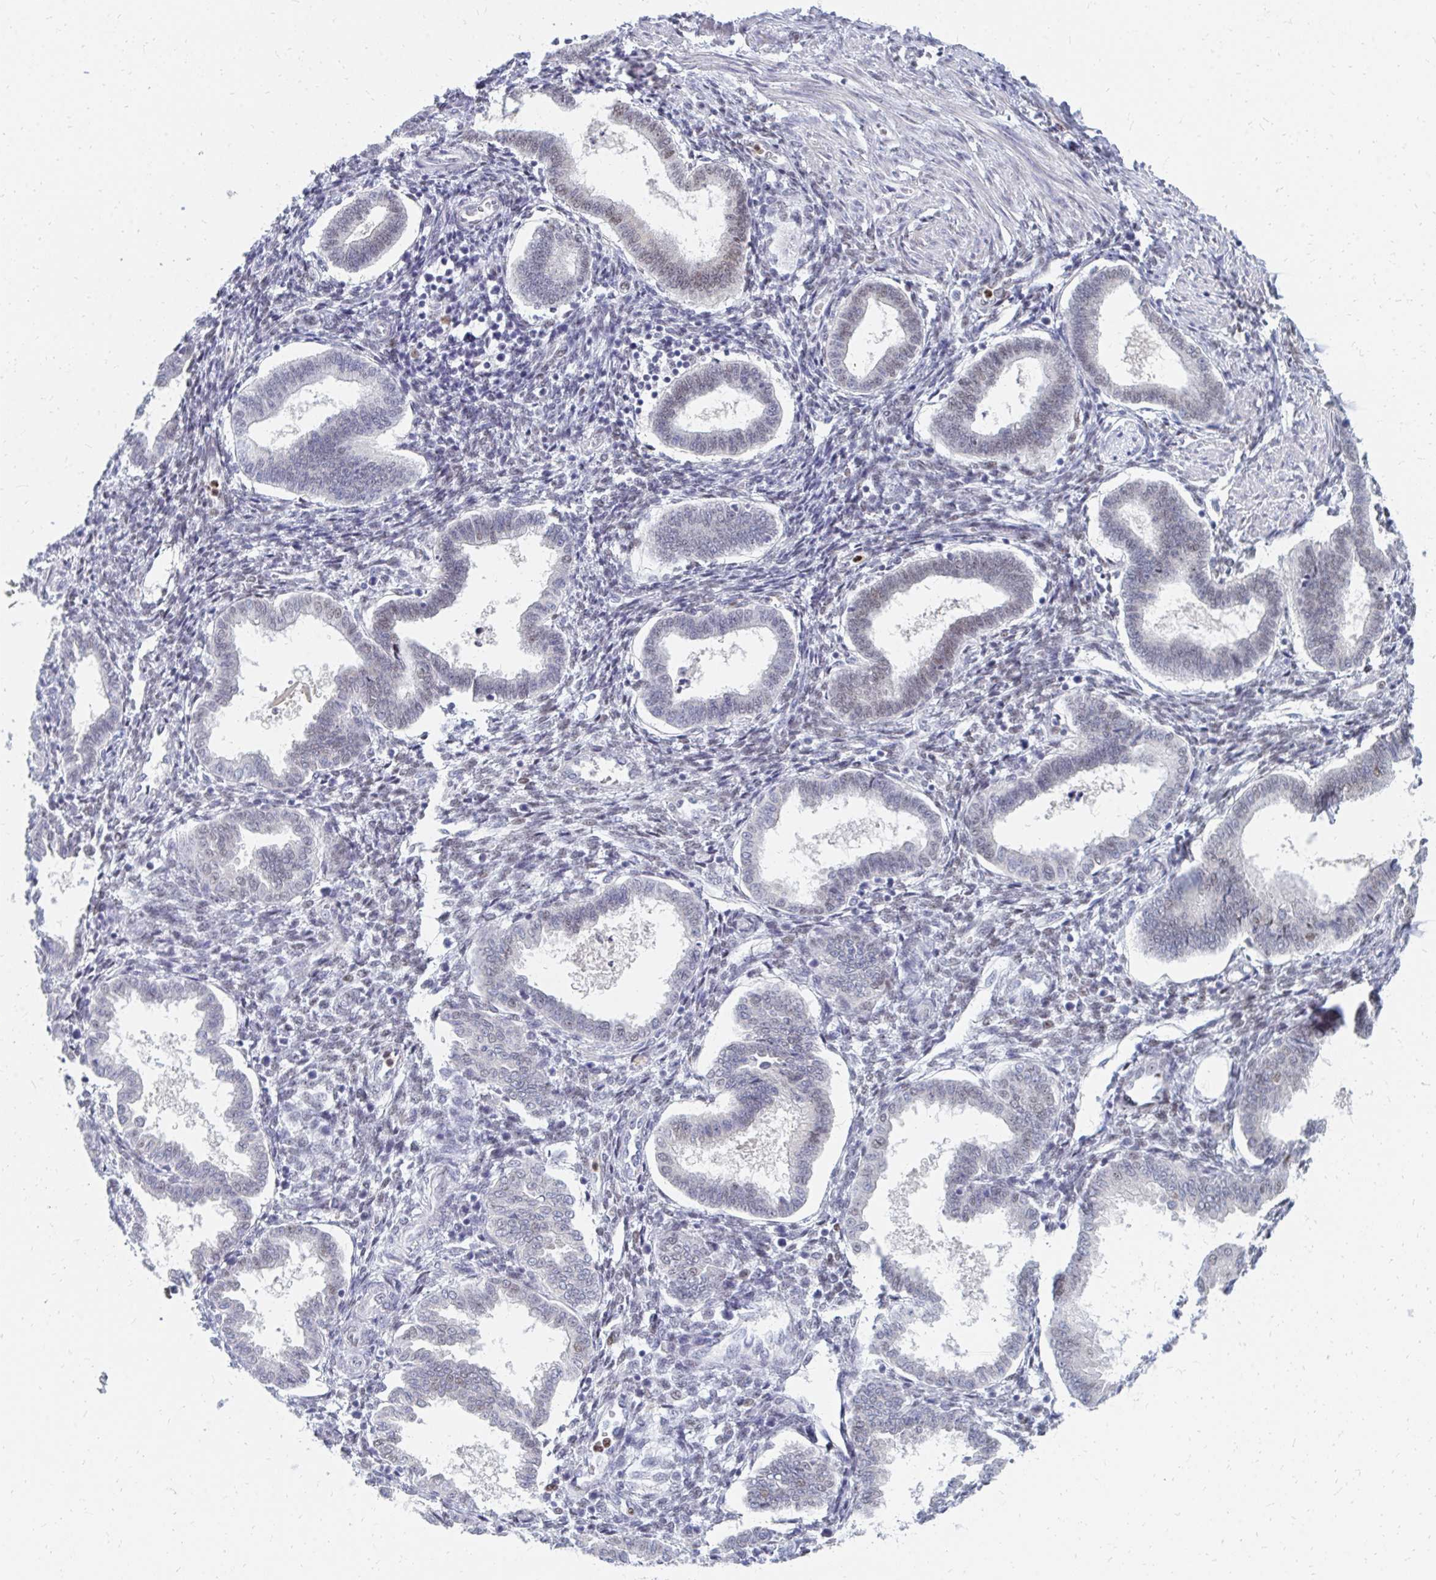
{"staining": {"intensity": "negative", "quantity": "none", "location": "none"}, "tissue": "endometrium", "cell_type": "Cells in endometrial stroma", "image_type": "normal", "snomed": [{"axis": "morphology", "description": "Normal tissue, NOS"}, {"axis": "topography", "description": "Endometrium"}], "caption": "IHC micrograph of unremarkable human endometrium stained for a protein (brown), which exhibits no expression in cells in endometrial stroma.", "gene": "PLK3", "patient": {"sex": "female", "age": 24}}